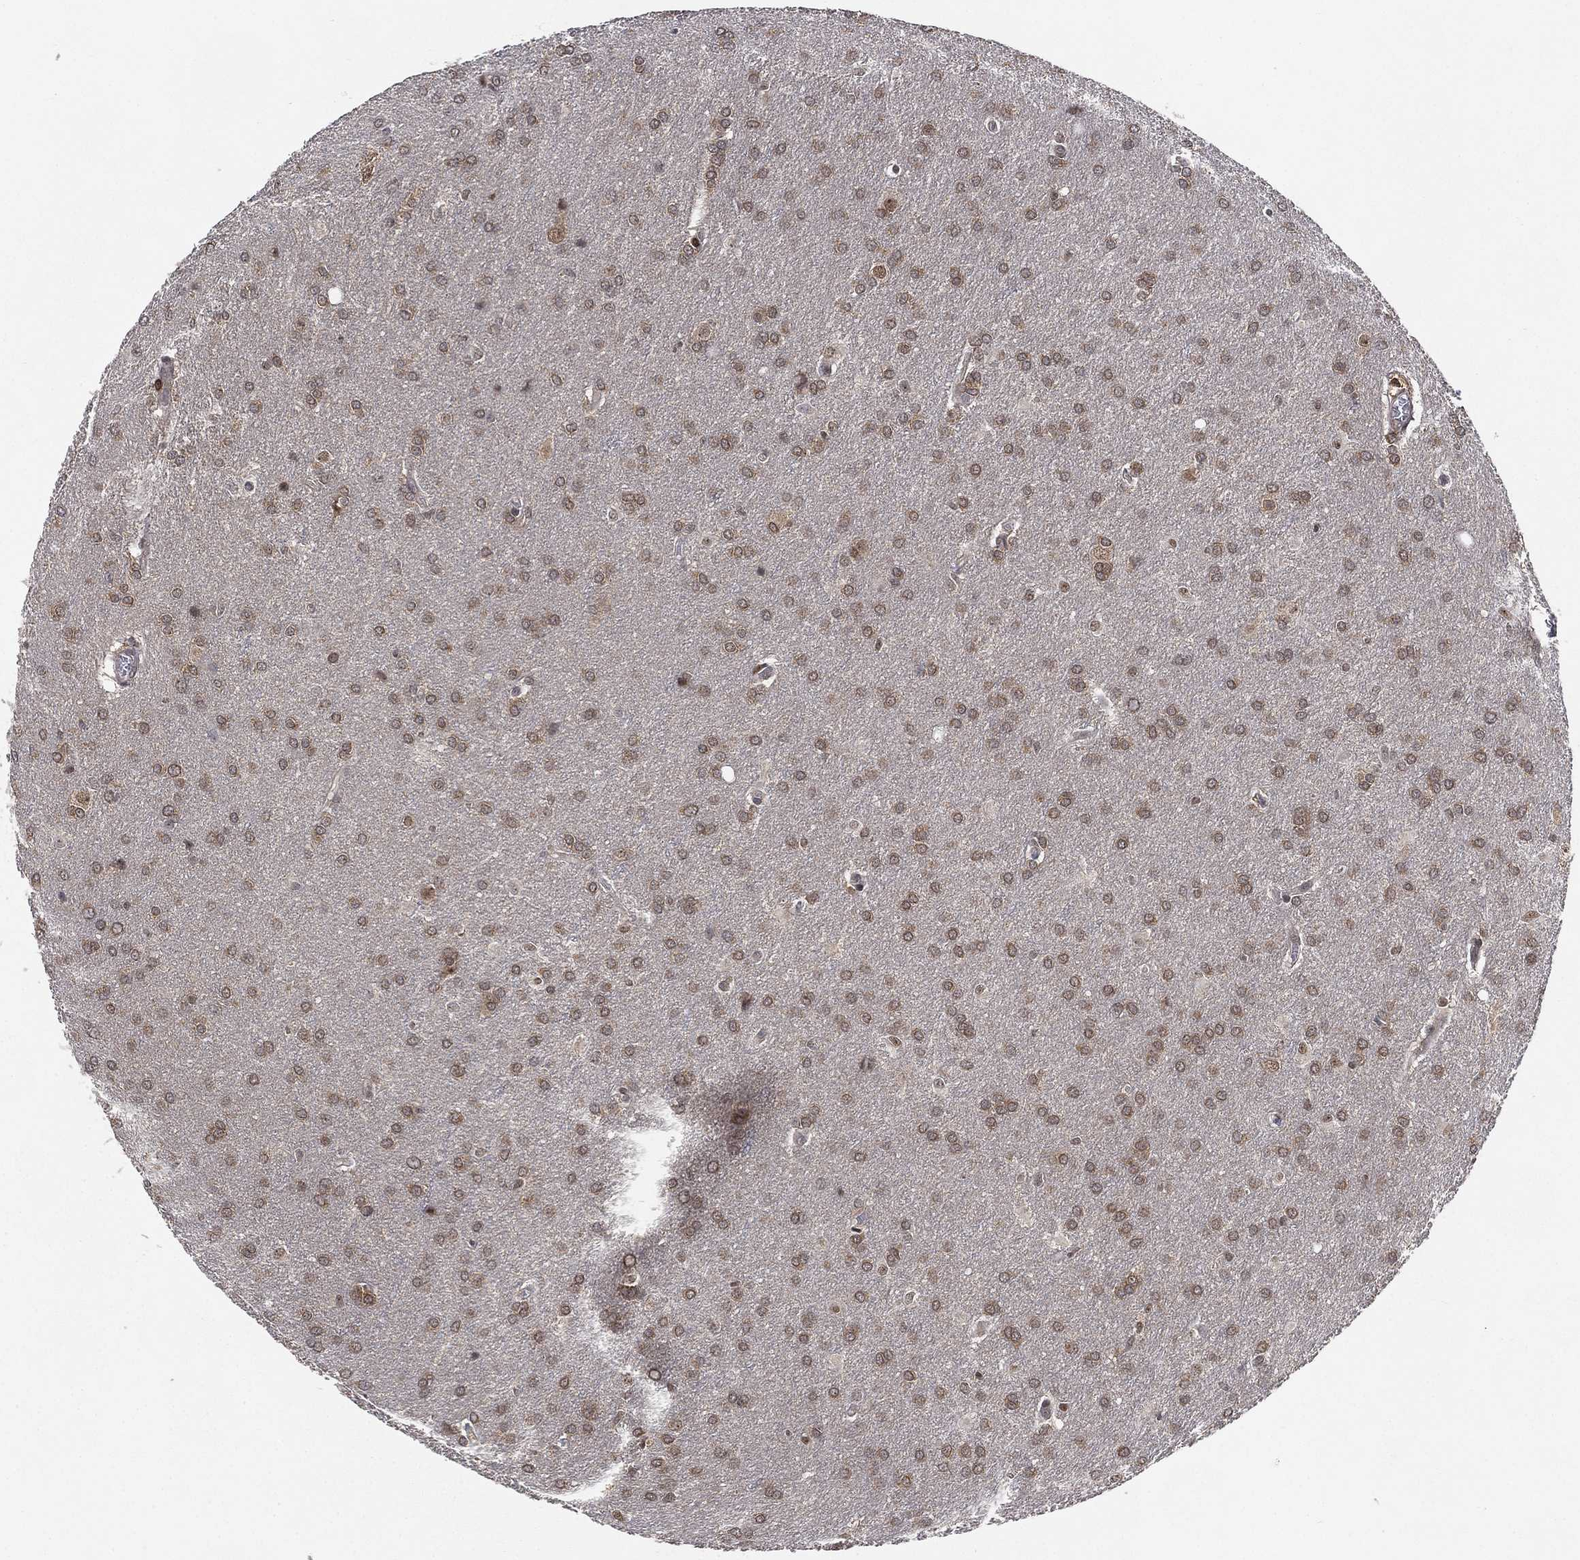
{"staining": {"intensity": "weak", "quantity": ">75%", "location": "cytoplasmic/membranous"}, "tissue": "glioma", "cell_type": "Tumor cells", "image_type": "cancer", "snomed": [{"axis": "morphology", "description": "Glioma, malignant, Low grade"}, {"axis": "topography", "description": "Brain"}], "caption": "Immunohistochemical staining of glioma exhibits low levels of weak cytoplasmic/membranous positivity in approximately >75% of tumor cells.", "gene": "WDR26", "patient": {"sex": "female", "age": 32}}